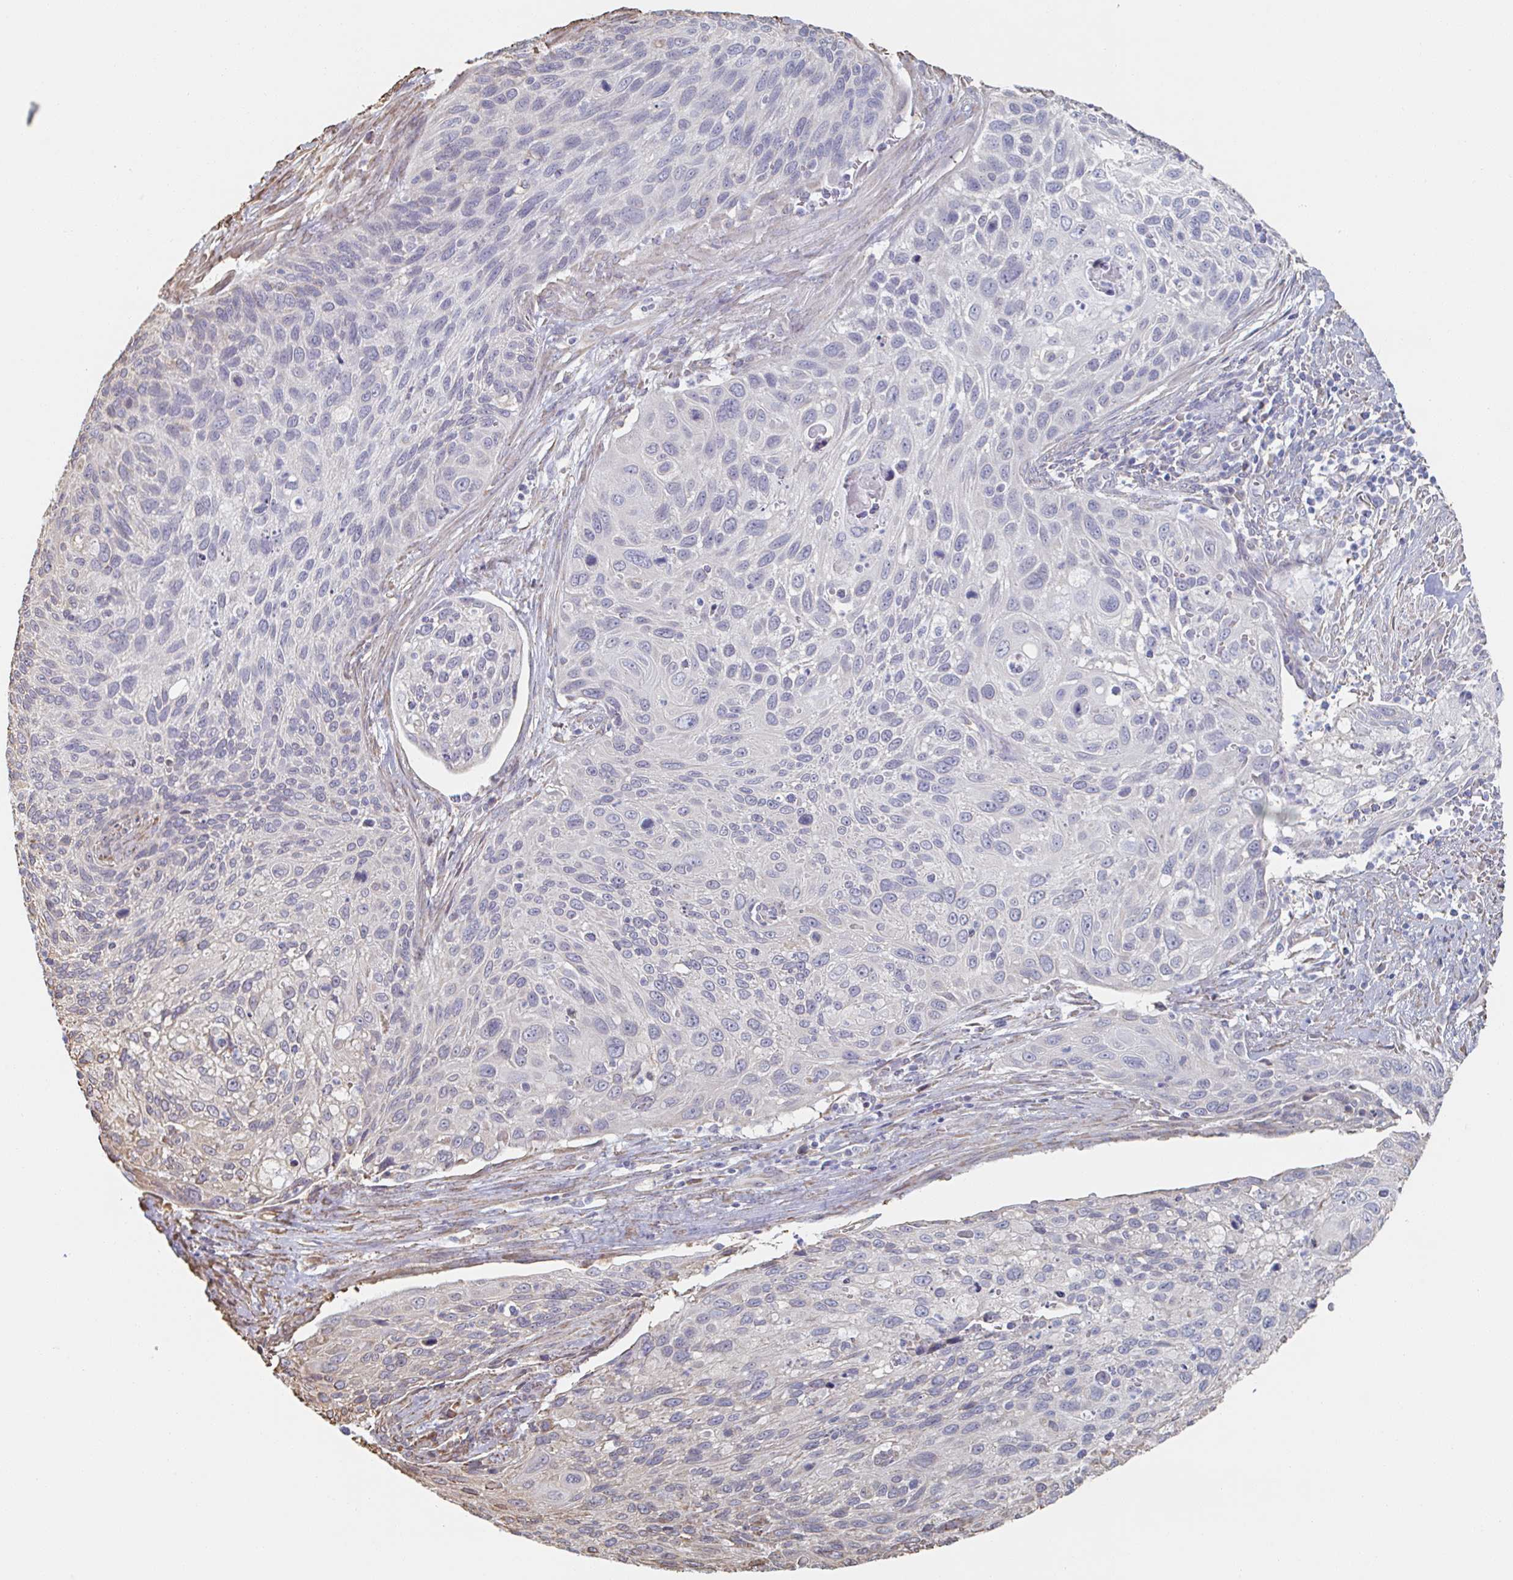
{"staining": {"intensity": "negative", "quantity": "none", "location": "none"}, "tissue": "cervical cancer", "cell_type": "Tumor cells", "image_type": "cancer", "snomed": [{"axis": "morphology", "description": "Squamous cell carcinoma, NOS"}, {"axis": "topography", "description": "Cervix"}], "caption": "Micrograph shows no protein staining in tumor cells of cervical cancer tissue. (IHC, brightfield microscopy, high magnification).", "gene": "RAB5IF", "patient": {"sex": "female", "age": 70}}